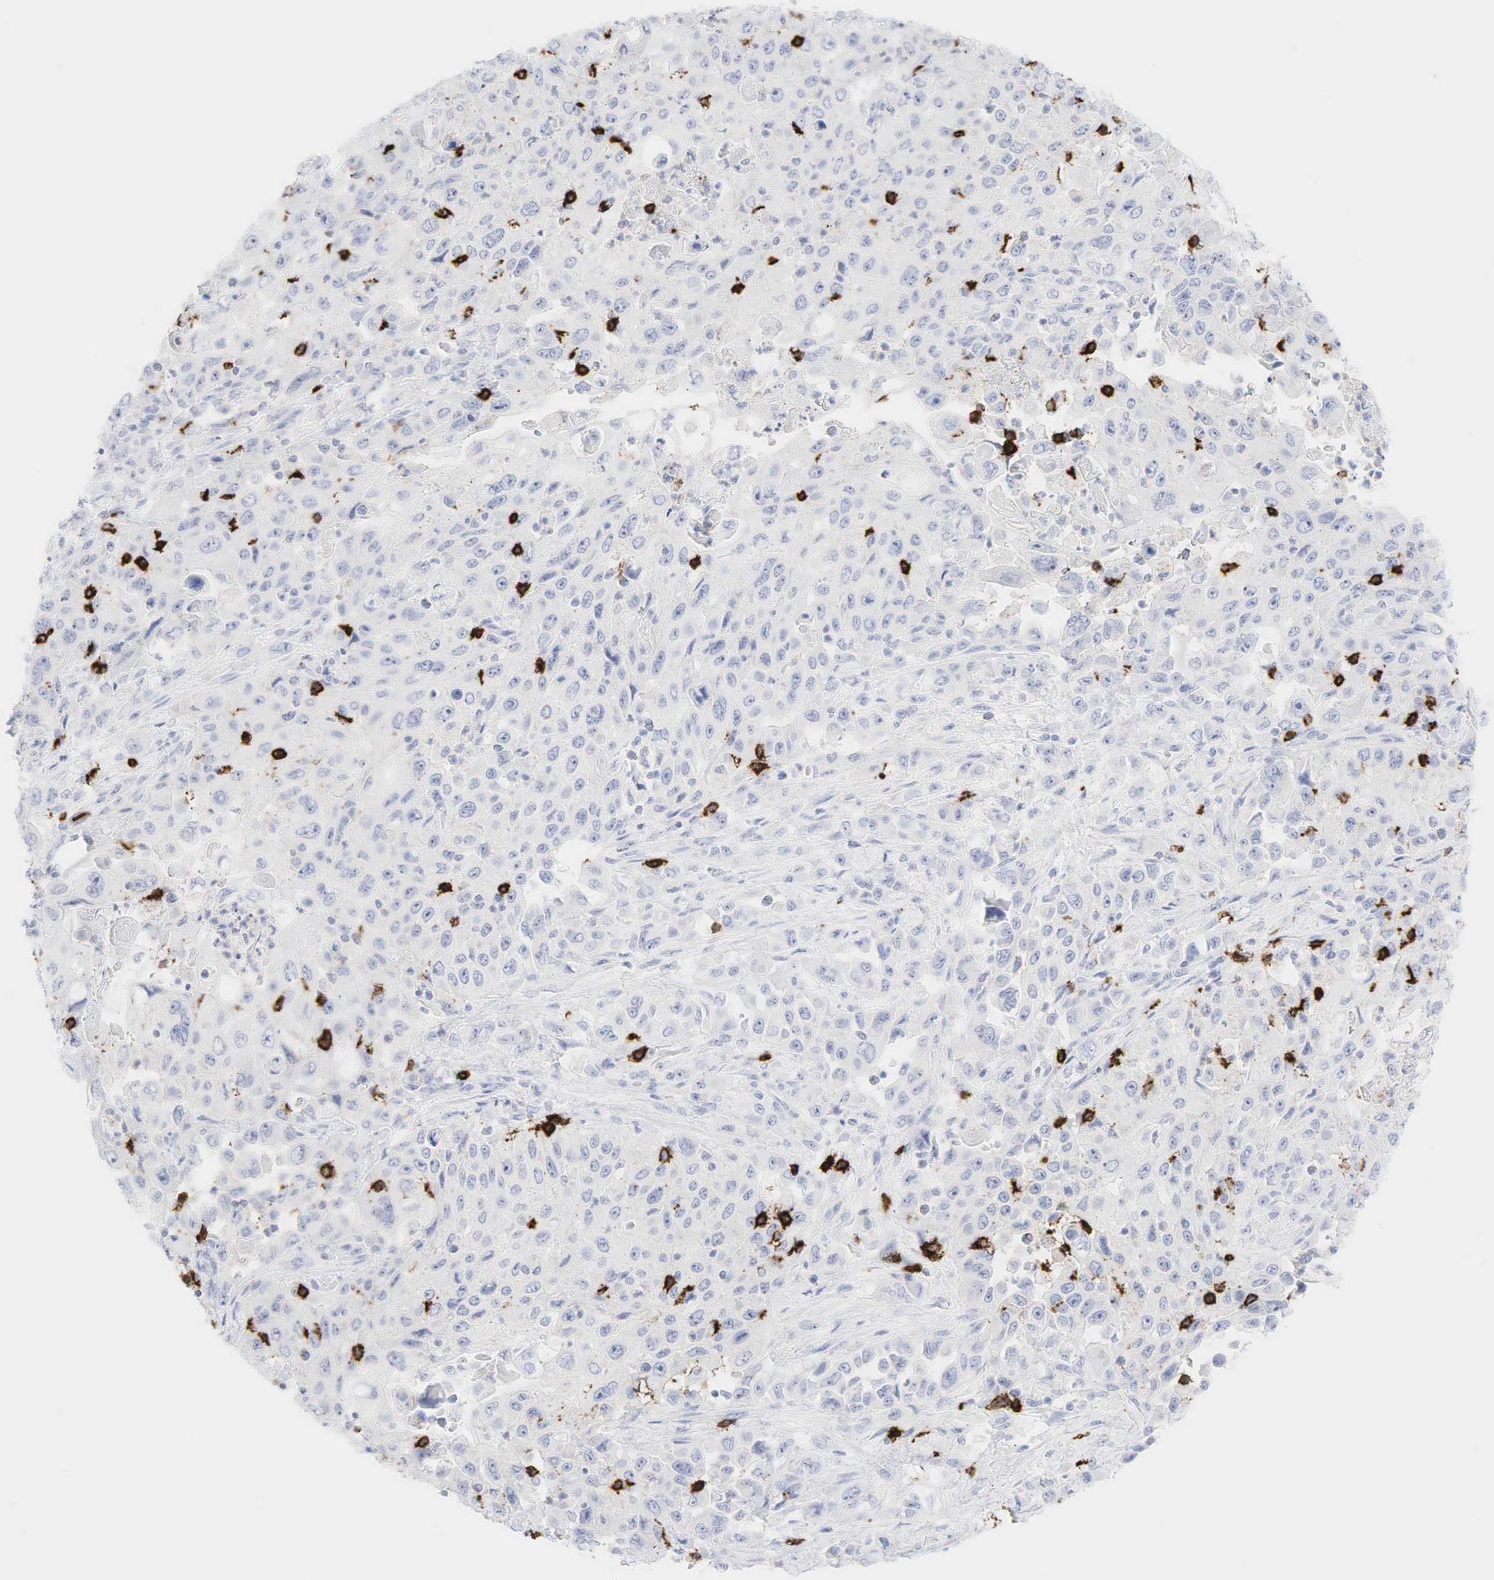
{"staining": {"intensity": "negative", "quantity": "none", "location": "none"}, "tissue": "pancreatic cancer", "cell_type": "Tumor cells", "image_type": "cancer", "snomed": [{"axis": "morphology", "description": "Adenocarcinoma, NOS"}, {"axis": "topography", "description": "Pancreas"}], "caption": "Protein analysis of pancreatic cancer shows no significant expression in tumor cells. (DAB (3,3'-diaminobenzidine) immunohistochemistry with hematoxylin counter stain).", "gene": "CD8A", "patient": {"sex": "male", "age": 70}}